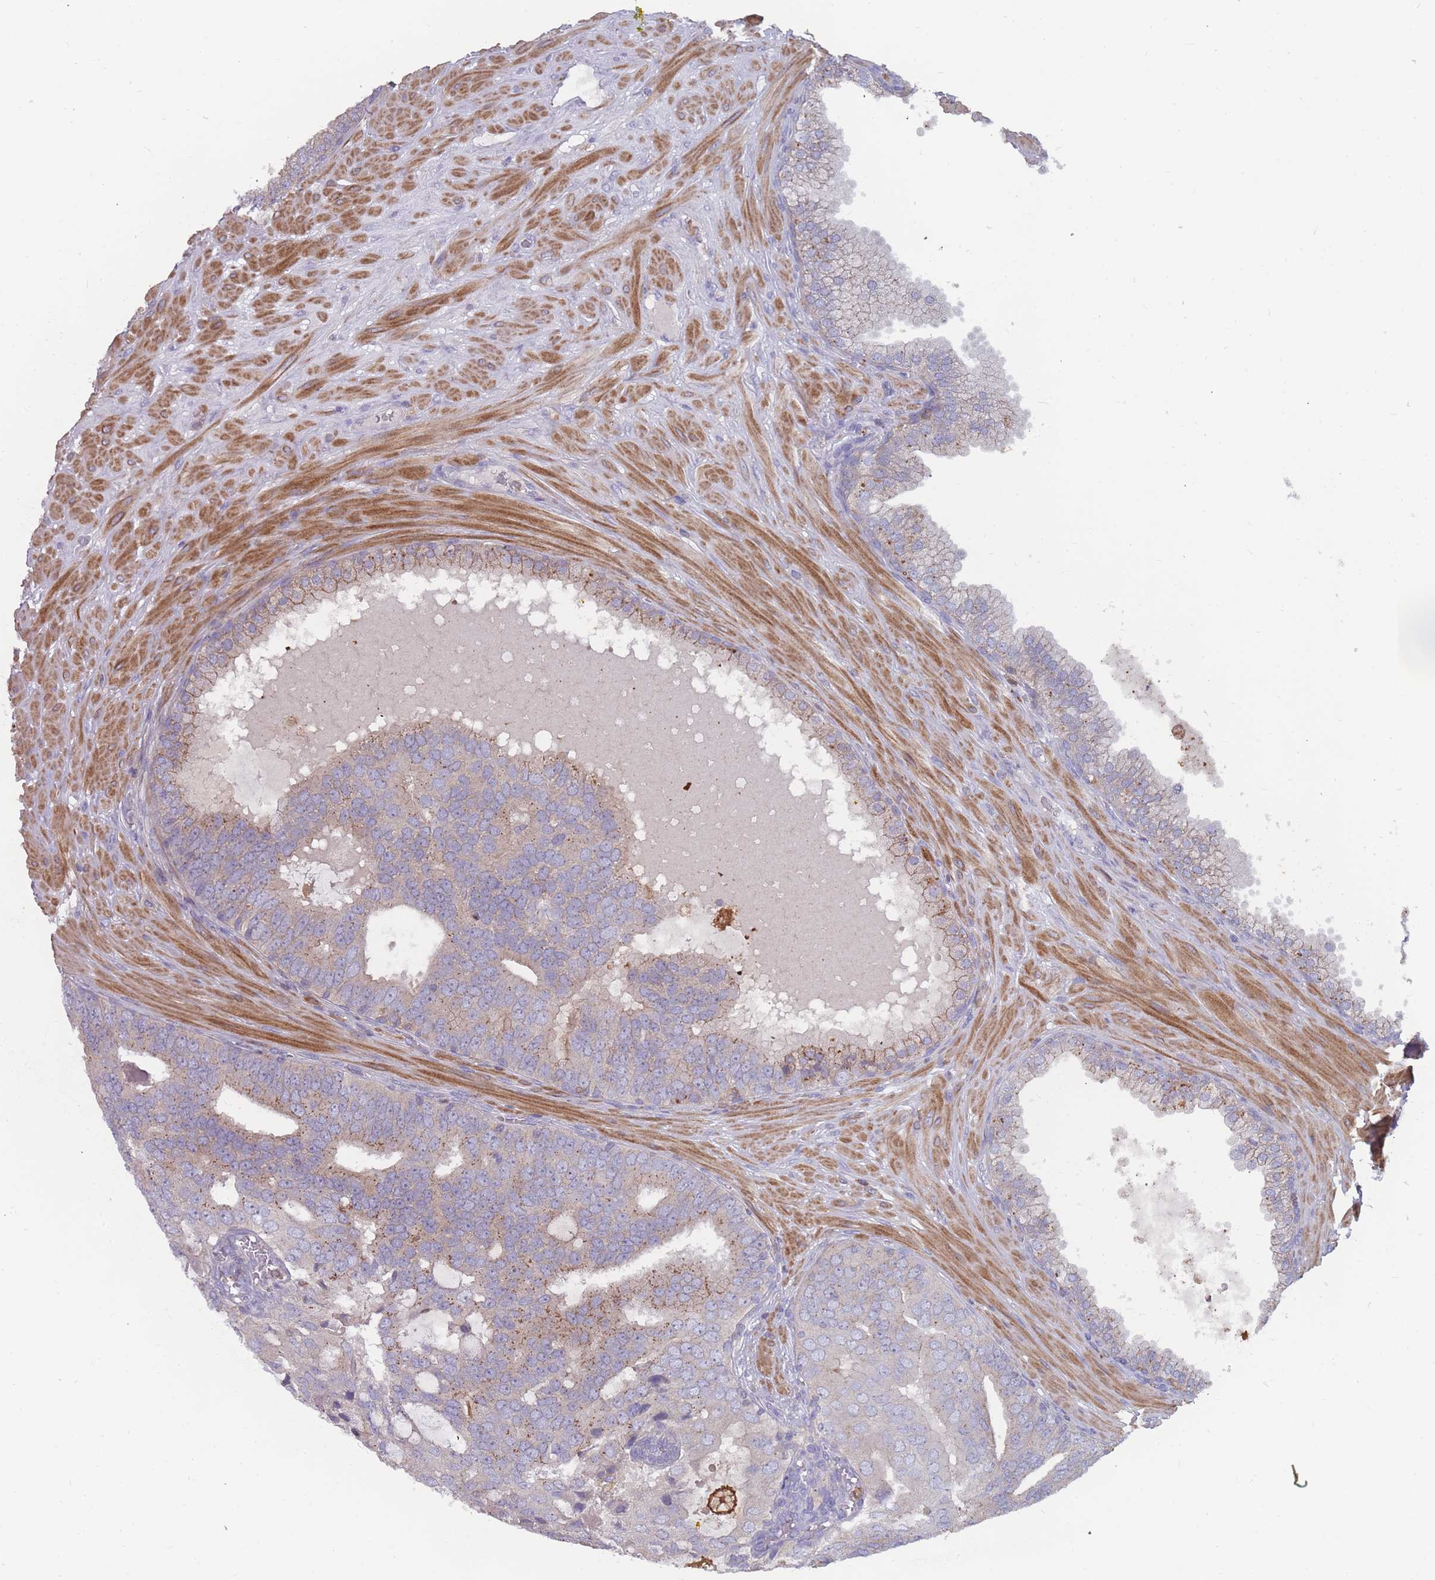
{"staining": {"intensity": "weak", "quantity": "<25%", "location": "cytoplasmic/membranous"}, "tissue": "prostate cancer", "cell_type": "Tumor cells", "image_type": "cancer", "snomed": [{"axis": "morphology", "description": "Adenocarcinoma, High grade"}, {"axis": "topography", "description": "Prostate"}], "caption": "A photomicrograph of human prostate cancer (adenocarcinoma (high-grade)) is negative for staining in tumor cells.", "gene": "CD33", "patient": {"sex": "male", "age": 55}}